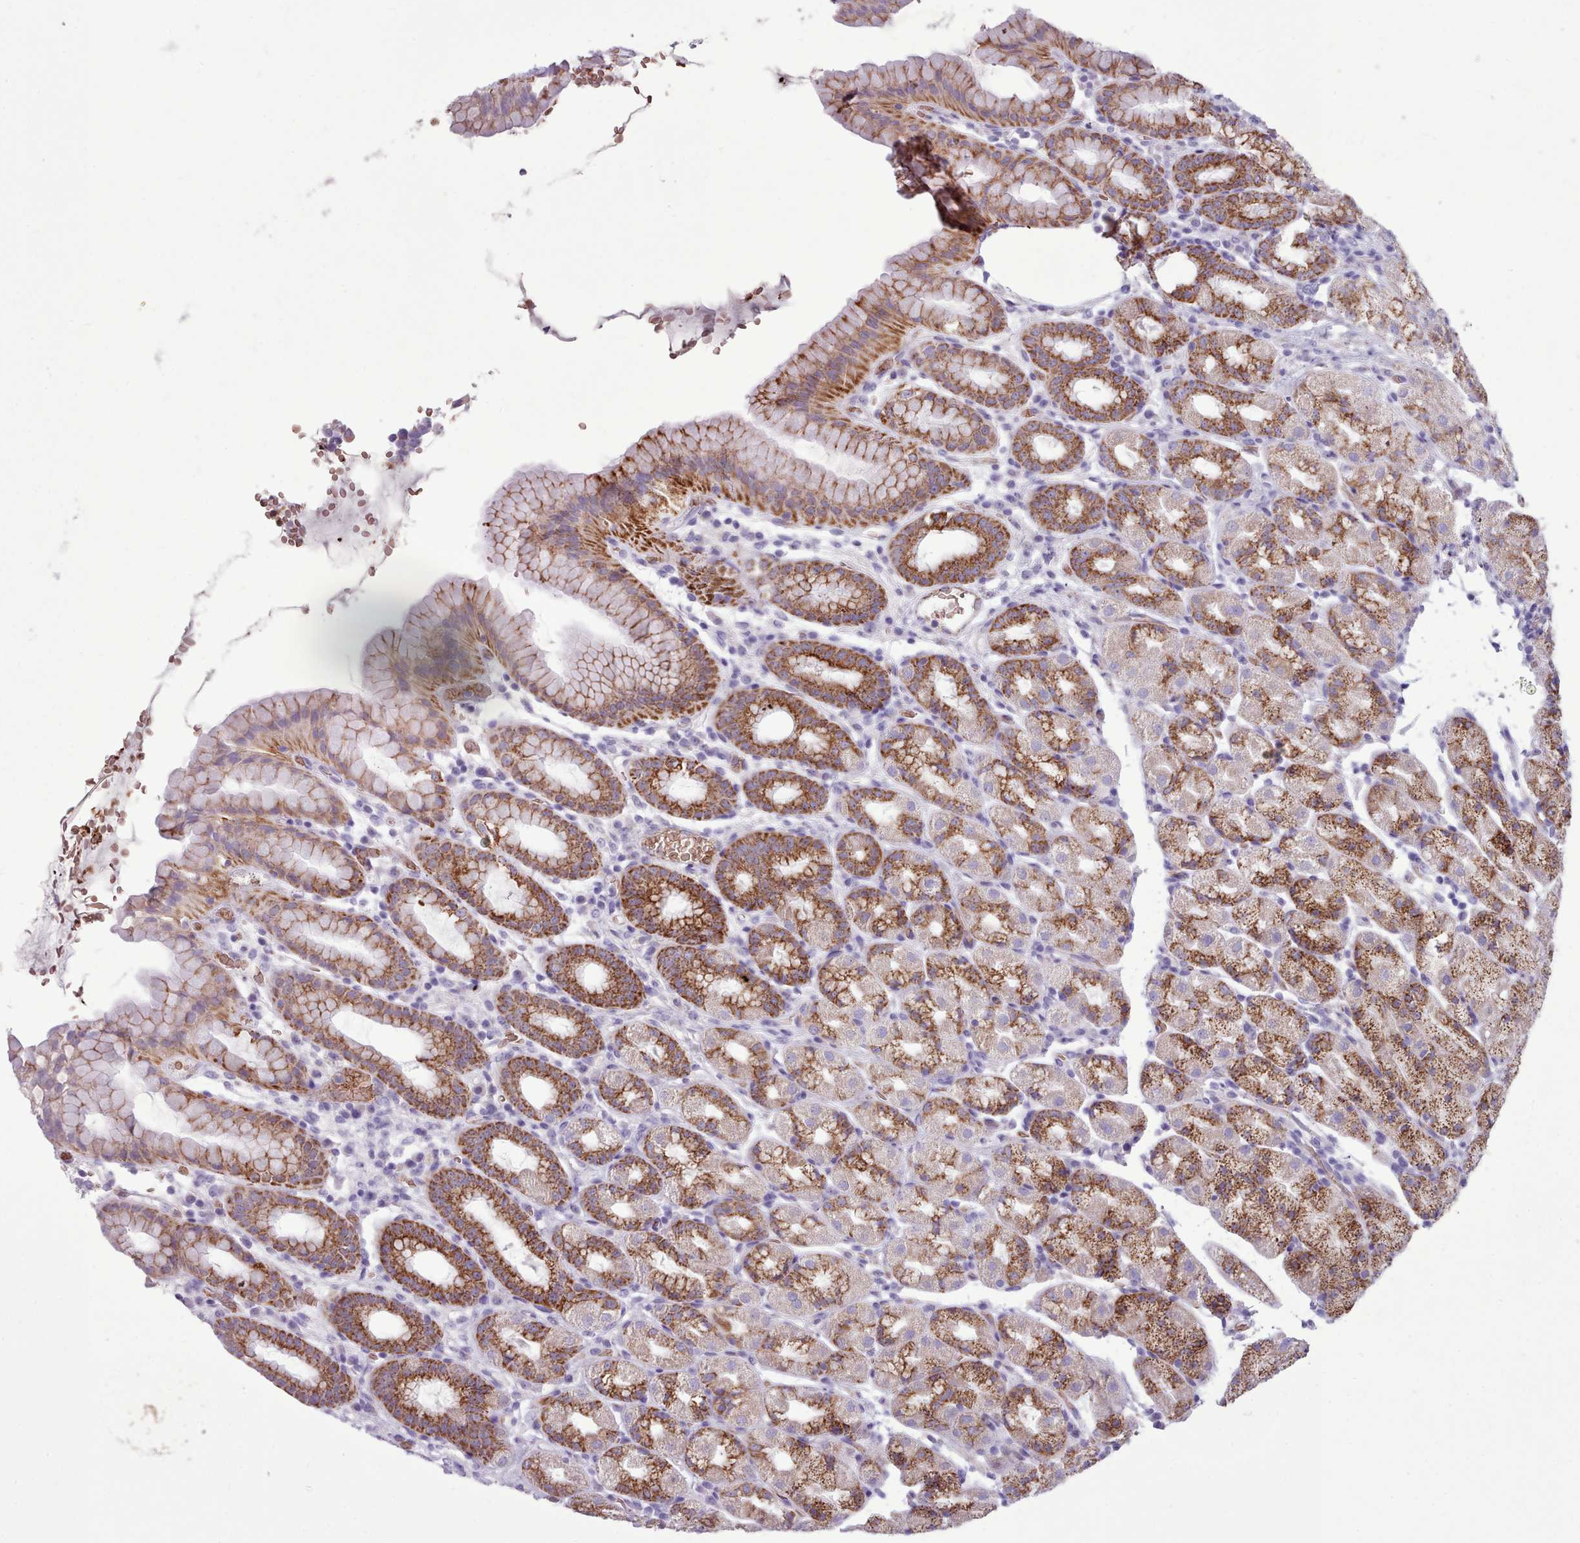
{"staining": {"intensity": "strong", "quantity": ">75%", "location": "cytoplasmic/membranous"}, "tissue": "stomach", "cell_type": "Glandular cells", "image_type": "normal", "snomed": [{"axis": "morphology", "description": "Normal tissue, NOS"}, {"axis": "topography", "description": "Stomach, upper"}, {"axis": "topography", "description": "Stomach, lower"}, {"axis": "topography", "description": "Small intestine"}], "caption": "Protein expression analysis of benign human stomach reveals strong cytoplasmic/membranous positivity in about >75% of glandular cells. The staining is performed using DAB (3,3'-diaminobenzidine) brown chromogen to label protein expression. The nuclei are counter-stained blue using hematoxylin.", "gene": "AK4P3", "patient": {"sex": "male", "age": 68}}